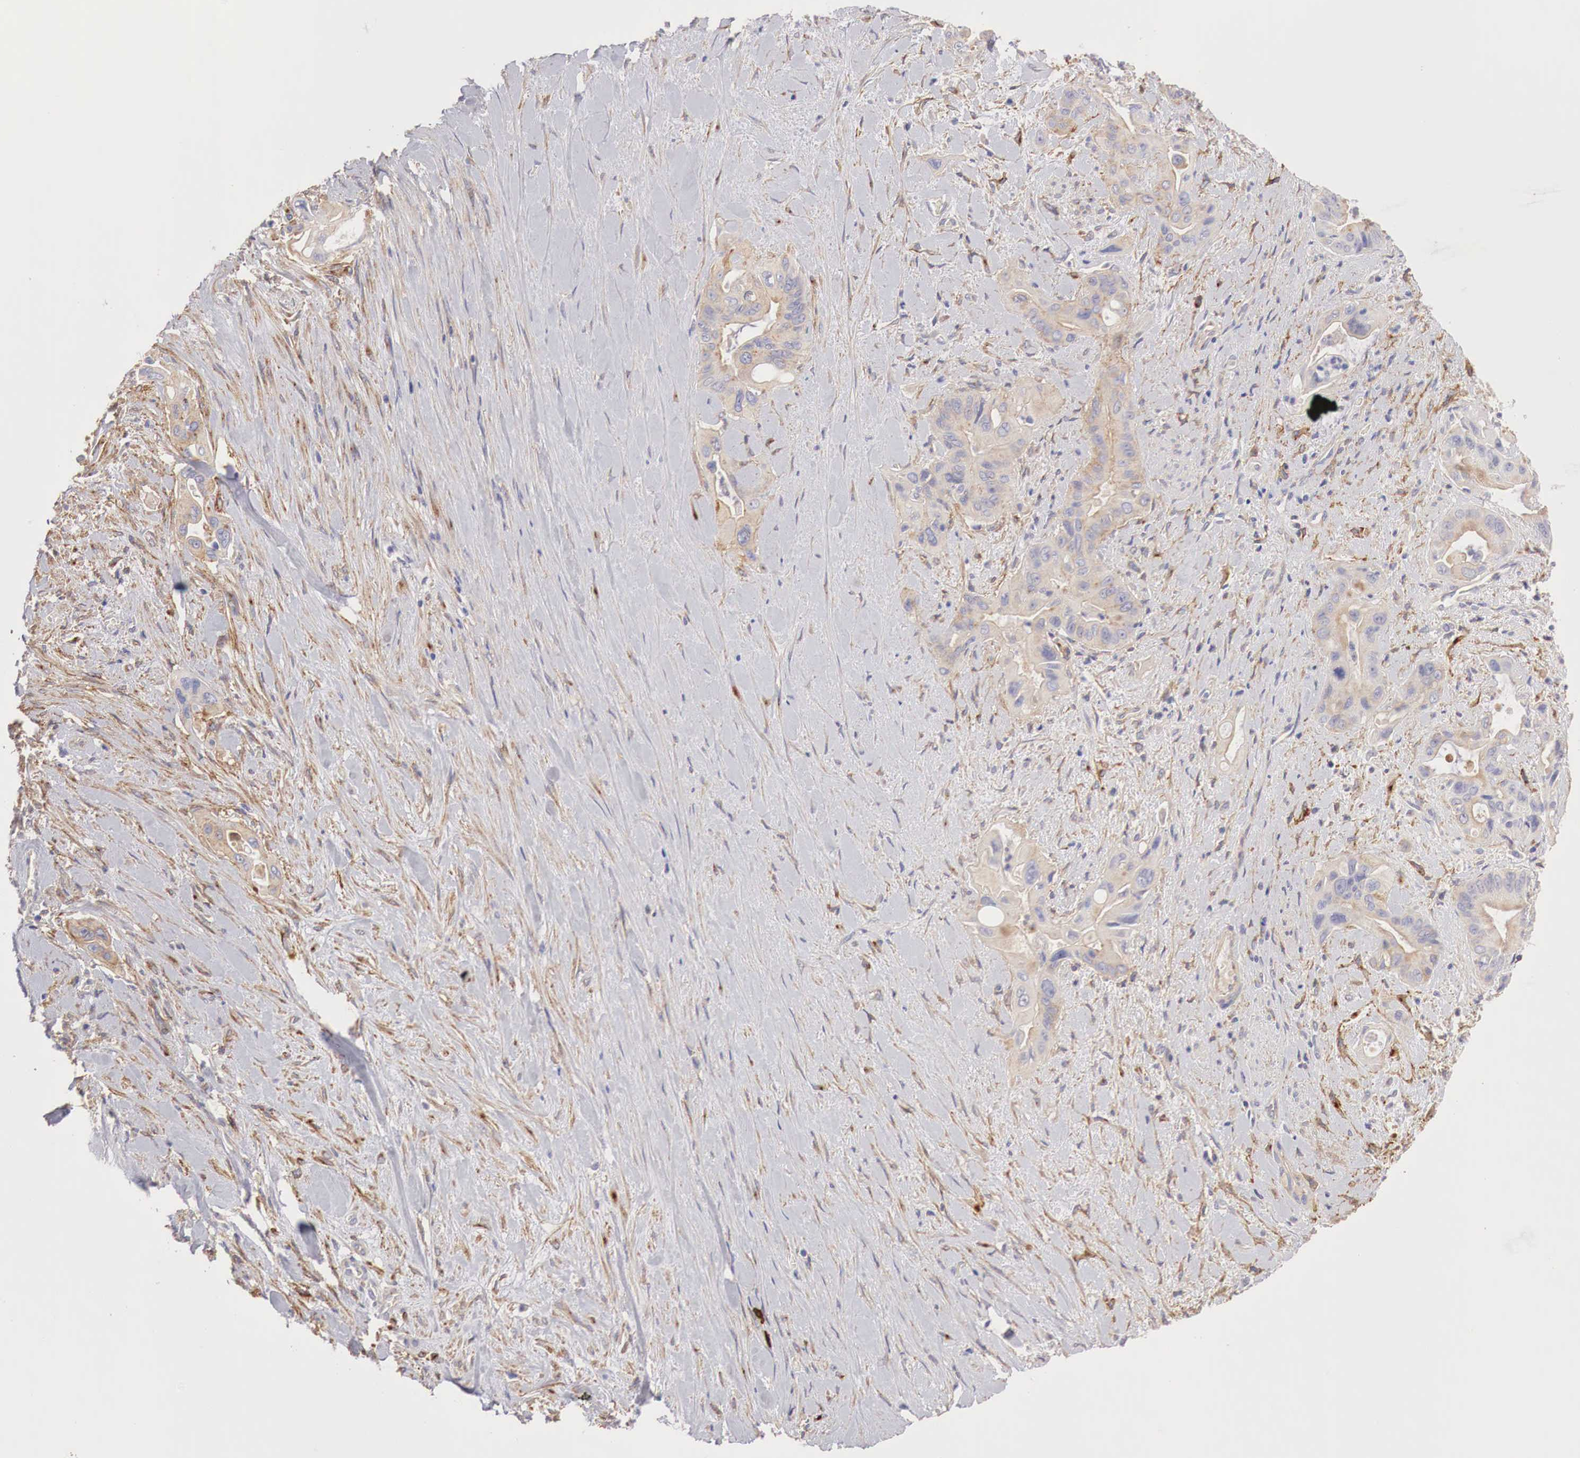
{"staining": {"intensity": "weak", "quantity": ">75%", "location": "cytoplasmic/membranous"}, "tissue": "pancreatic cancer", "cell_type": "Tumor cells", "image_type": "cancer", "snomed": [{"axis": "morphology", "description": "Adenocarcinoma, NOS"}, {"axis": "topography", "description": "Pancreas"}], "caption": "Pancreatic cancer (adenocarcinoma) stained with immunohistochemistry shows weak cytoplasmic/membranous staining in about >75% of tumor cells.", "gene": "KLHDC7B", "patient": {"sex": "male", "age": 77}}